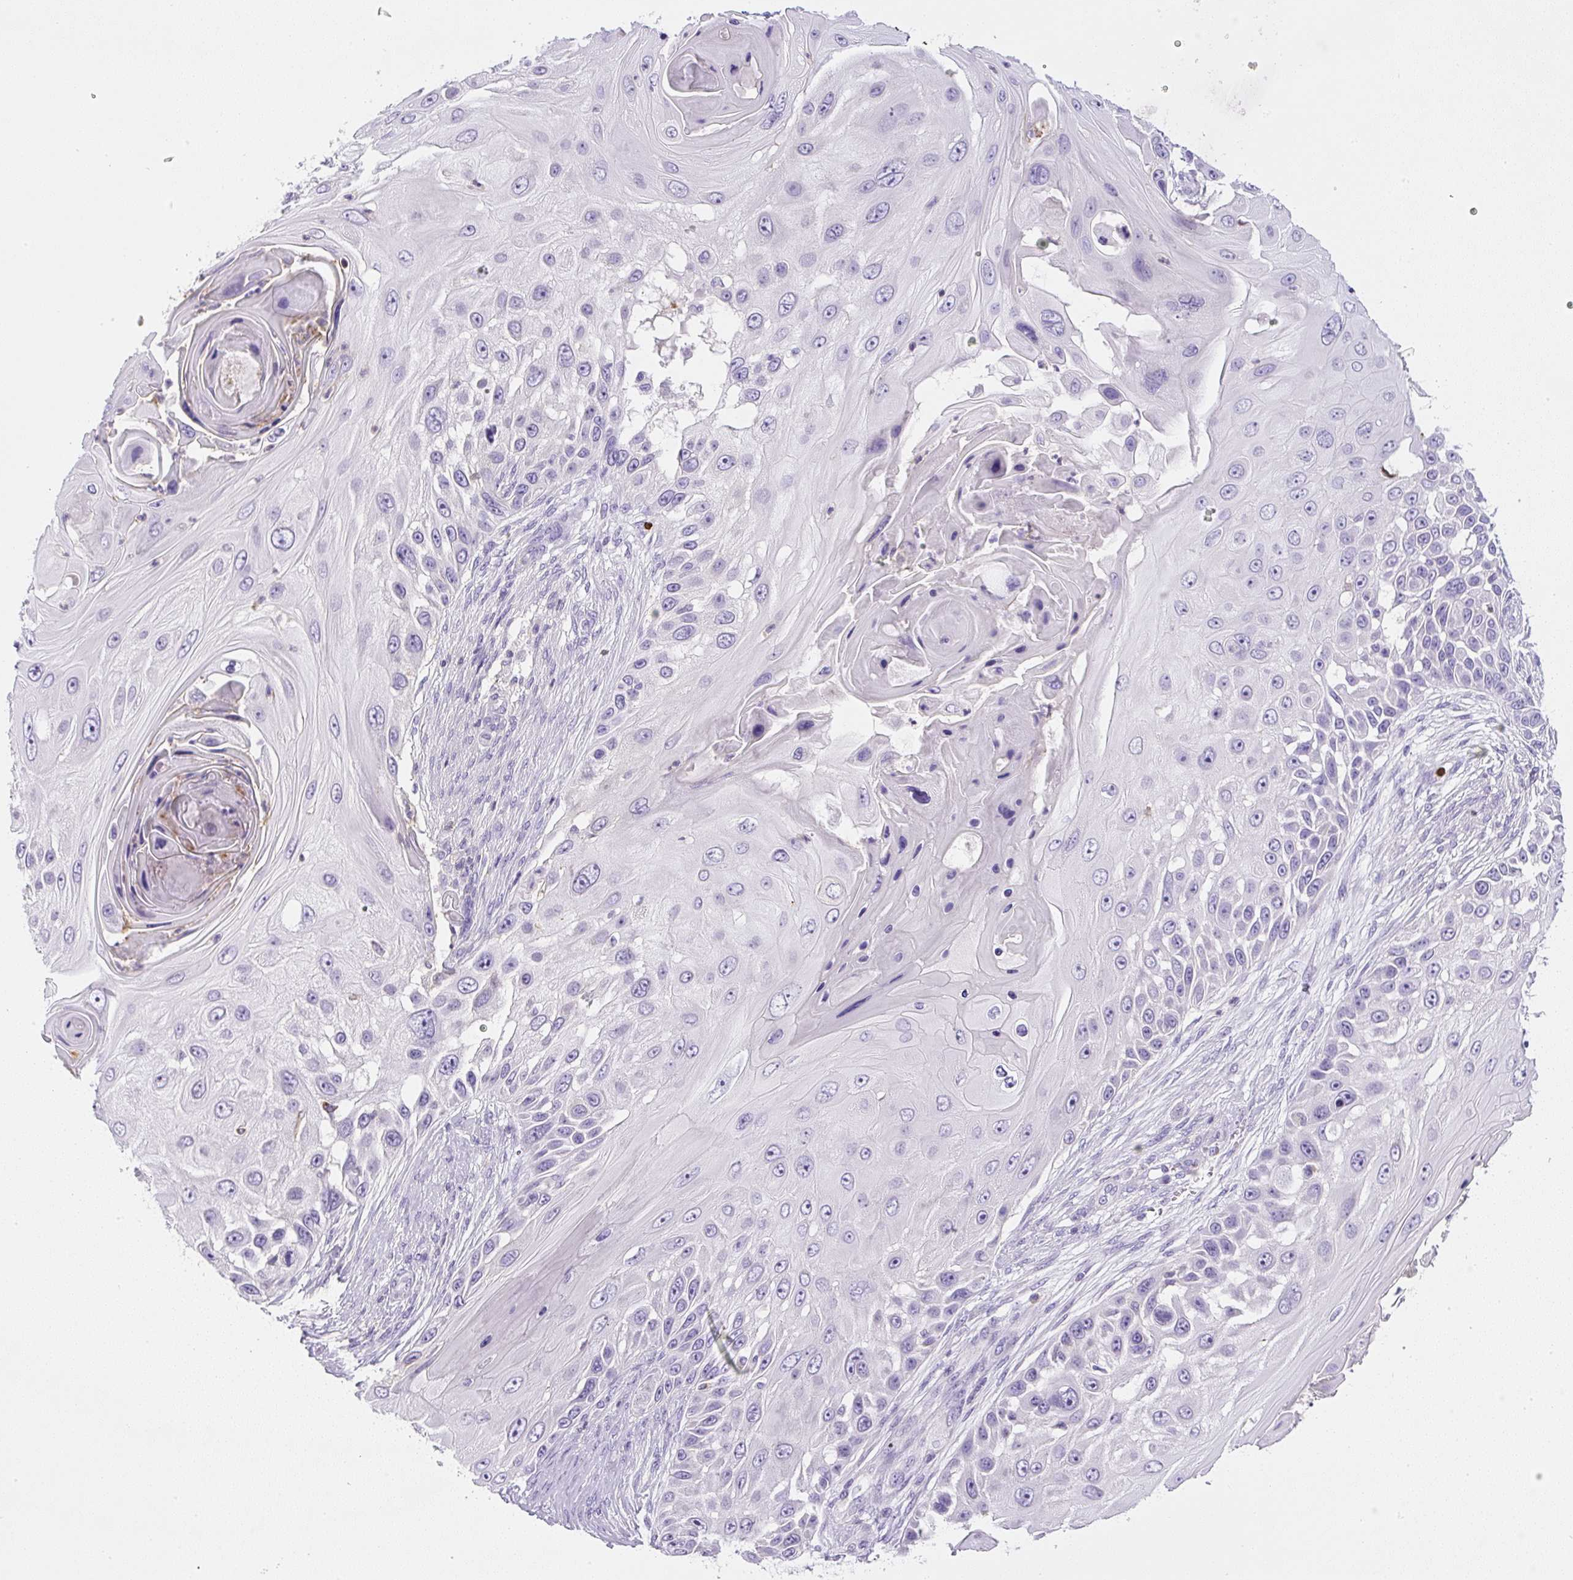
{"staining": {"intensity": "negative", "quantity": "none", "location": "none"}, "tissue": "skin cancer", "cell_type": "Tumor cells", "image_type": "cancer", "snomed": [{"axis": "morphology", "description": "Squamous cell carcinoma, NOS"}, {"axis": "topography", "description": "Skin"}], "caption": "Tumor cells are negative for brown protein staining in squamous cell carcinoma (skin).", "gene": "PIP5KL1", "patient": {"sex": "female", "age": 44}}